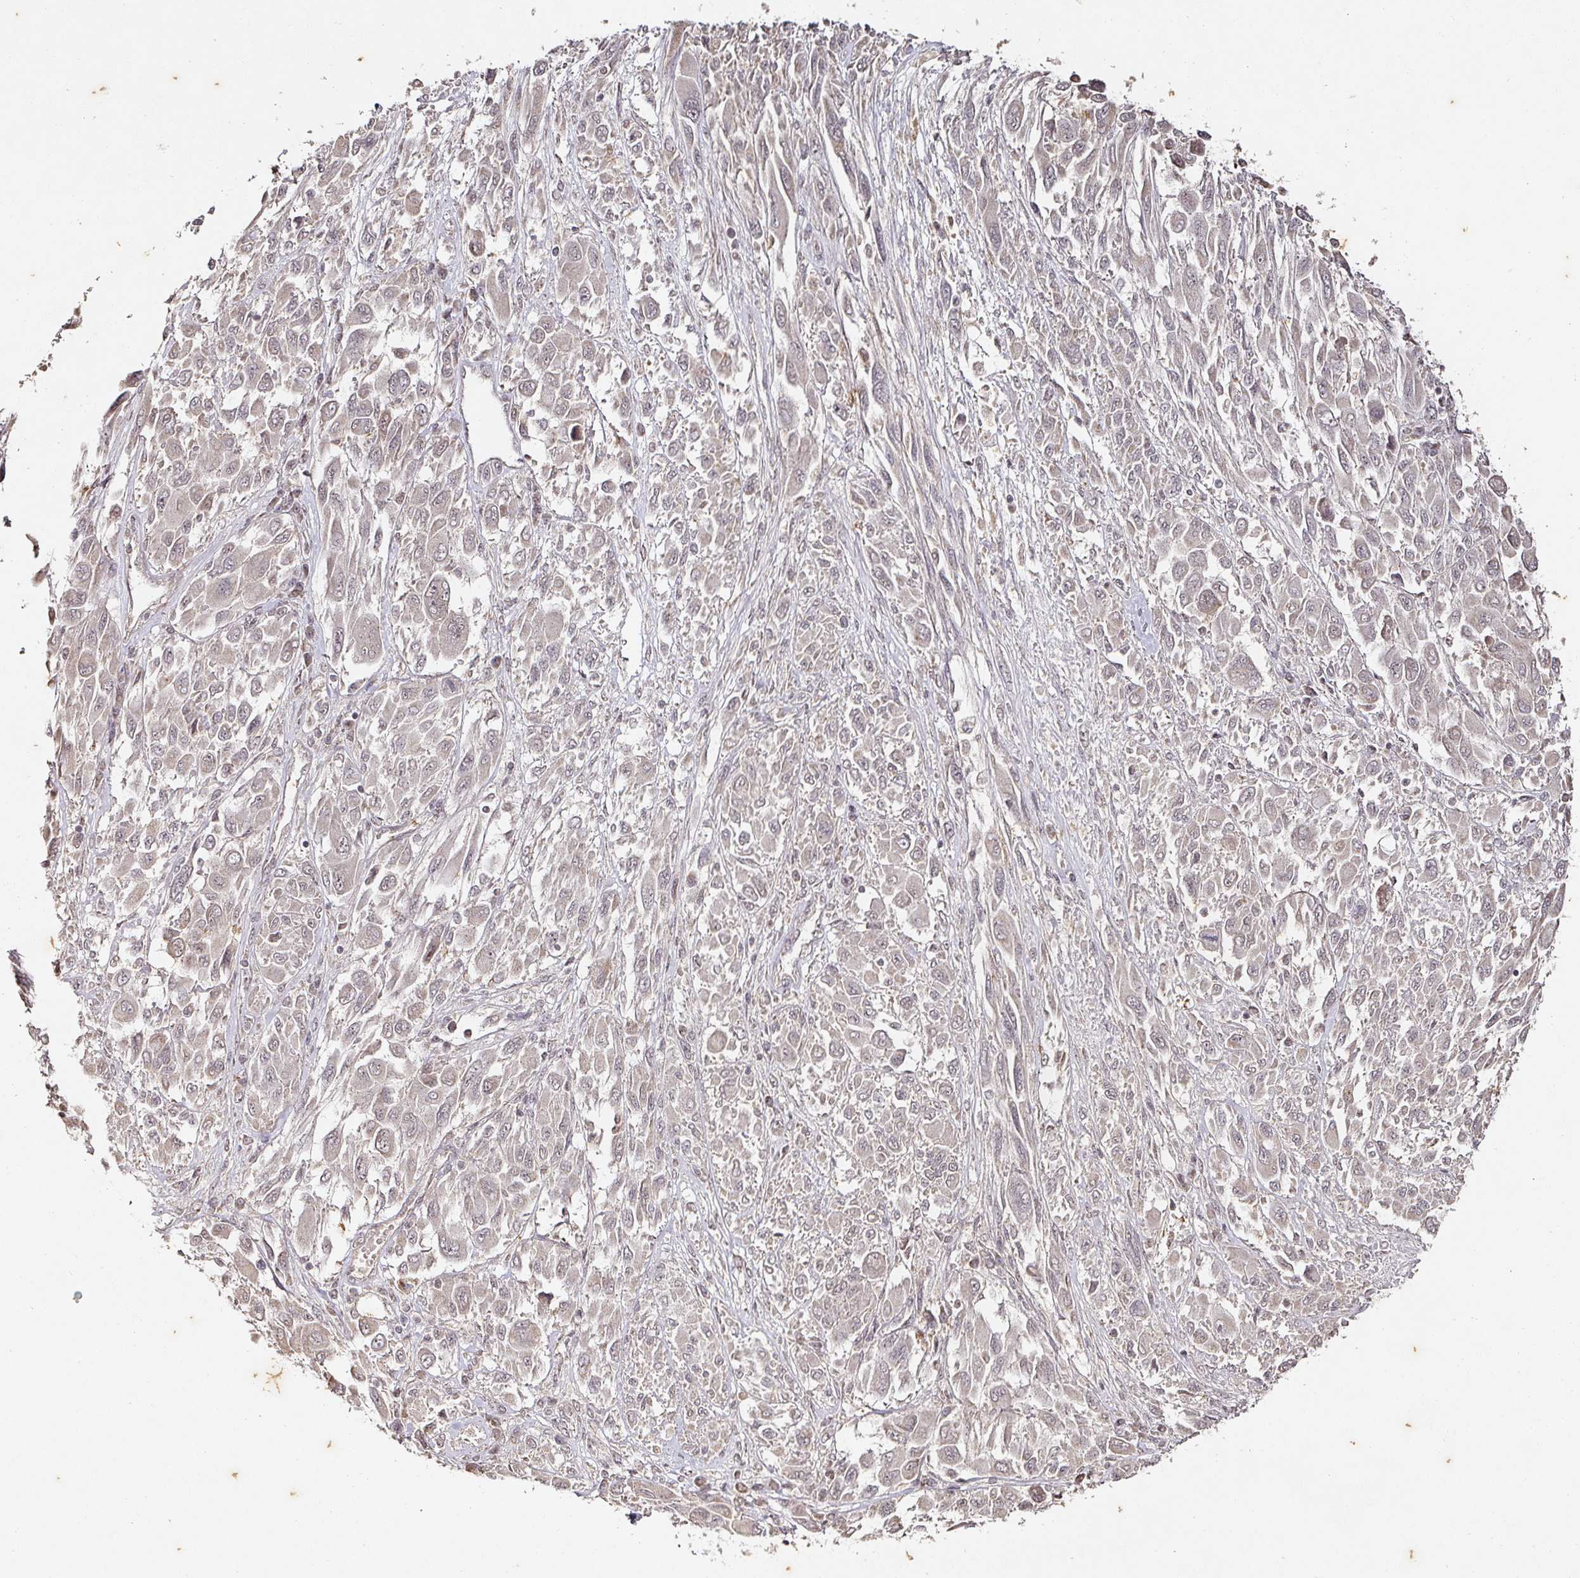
{"staining": {"intensity": "negative", "quantity": "none", "location": "none"}, "tissue": "melanoma", "cell_type": "Tumor cells", "image_type": "cancer", "snomed": [{"axis": "morphology", "description": "Malignant melanoma, NOS"}, {"axis": "topography", "description": "Skin"}], "caption": "Melanoma was stained to show a protein in brown. There is no significant staining in tumor cells. (Immunohistochemistry, brightfield microscopy, high magnification).", "gene": "CAPN5", "patient": {"sex": "female", "age": 91}}